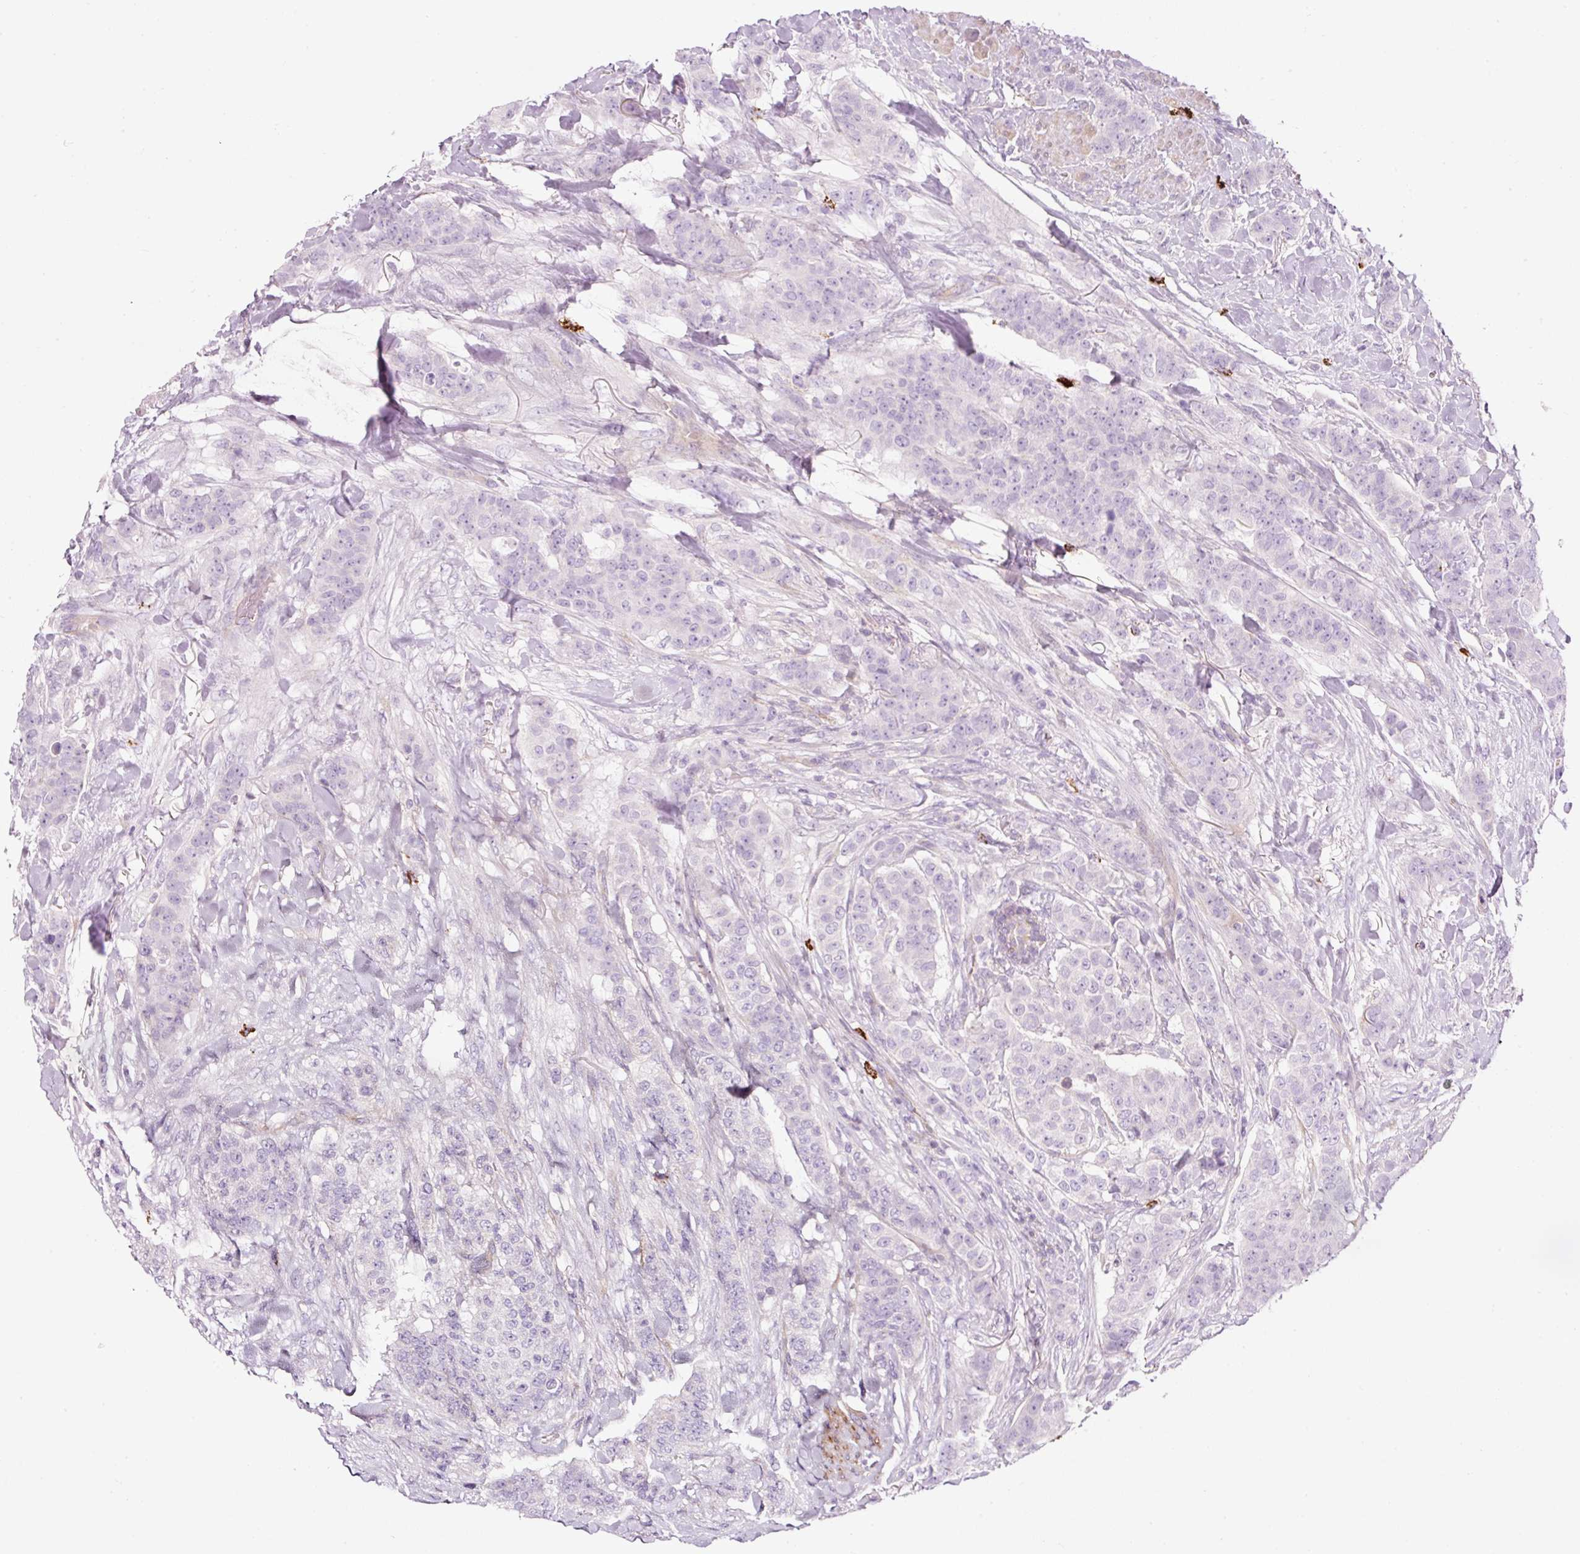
{"staining": {"intensity": "negative", "quantity": "none", "location": "none"}, "tissue": "breast cancer", "cell_type": "Tumor cells", "image_type": "cancer", "snomed": [{"axis": "morphology", "description": "Duct carcinoma"}, {"axis": "topography", "description": "Breast"}], "caption": "Tumor cells show no significant positivity in breast invasive ductal carcinoma.", "gene": "MAP3K3", "patient": {"sex": "female", "age": 40}}